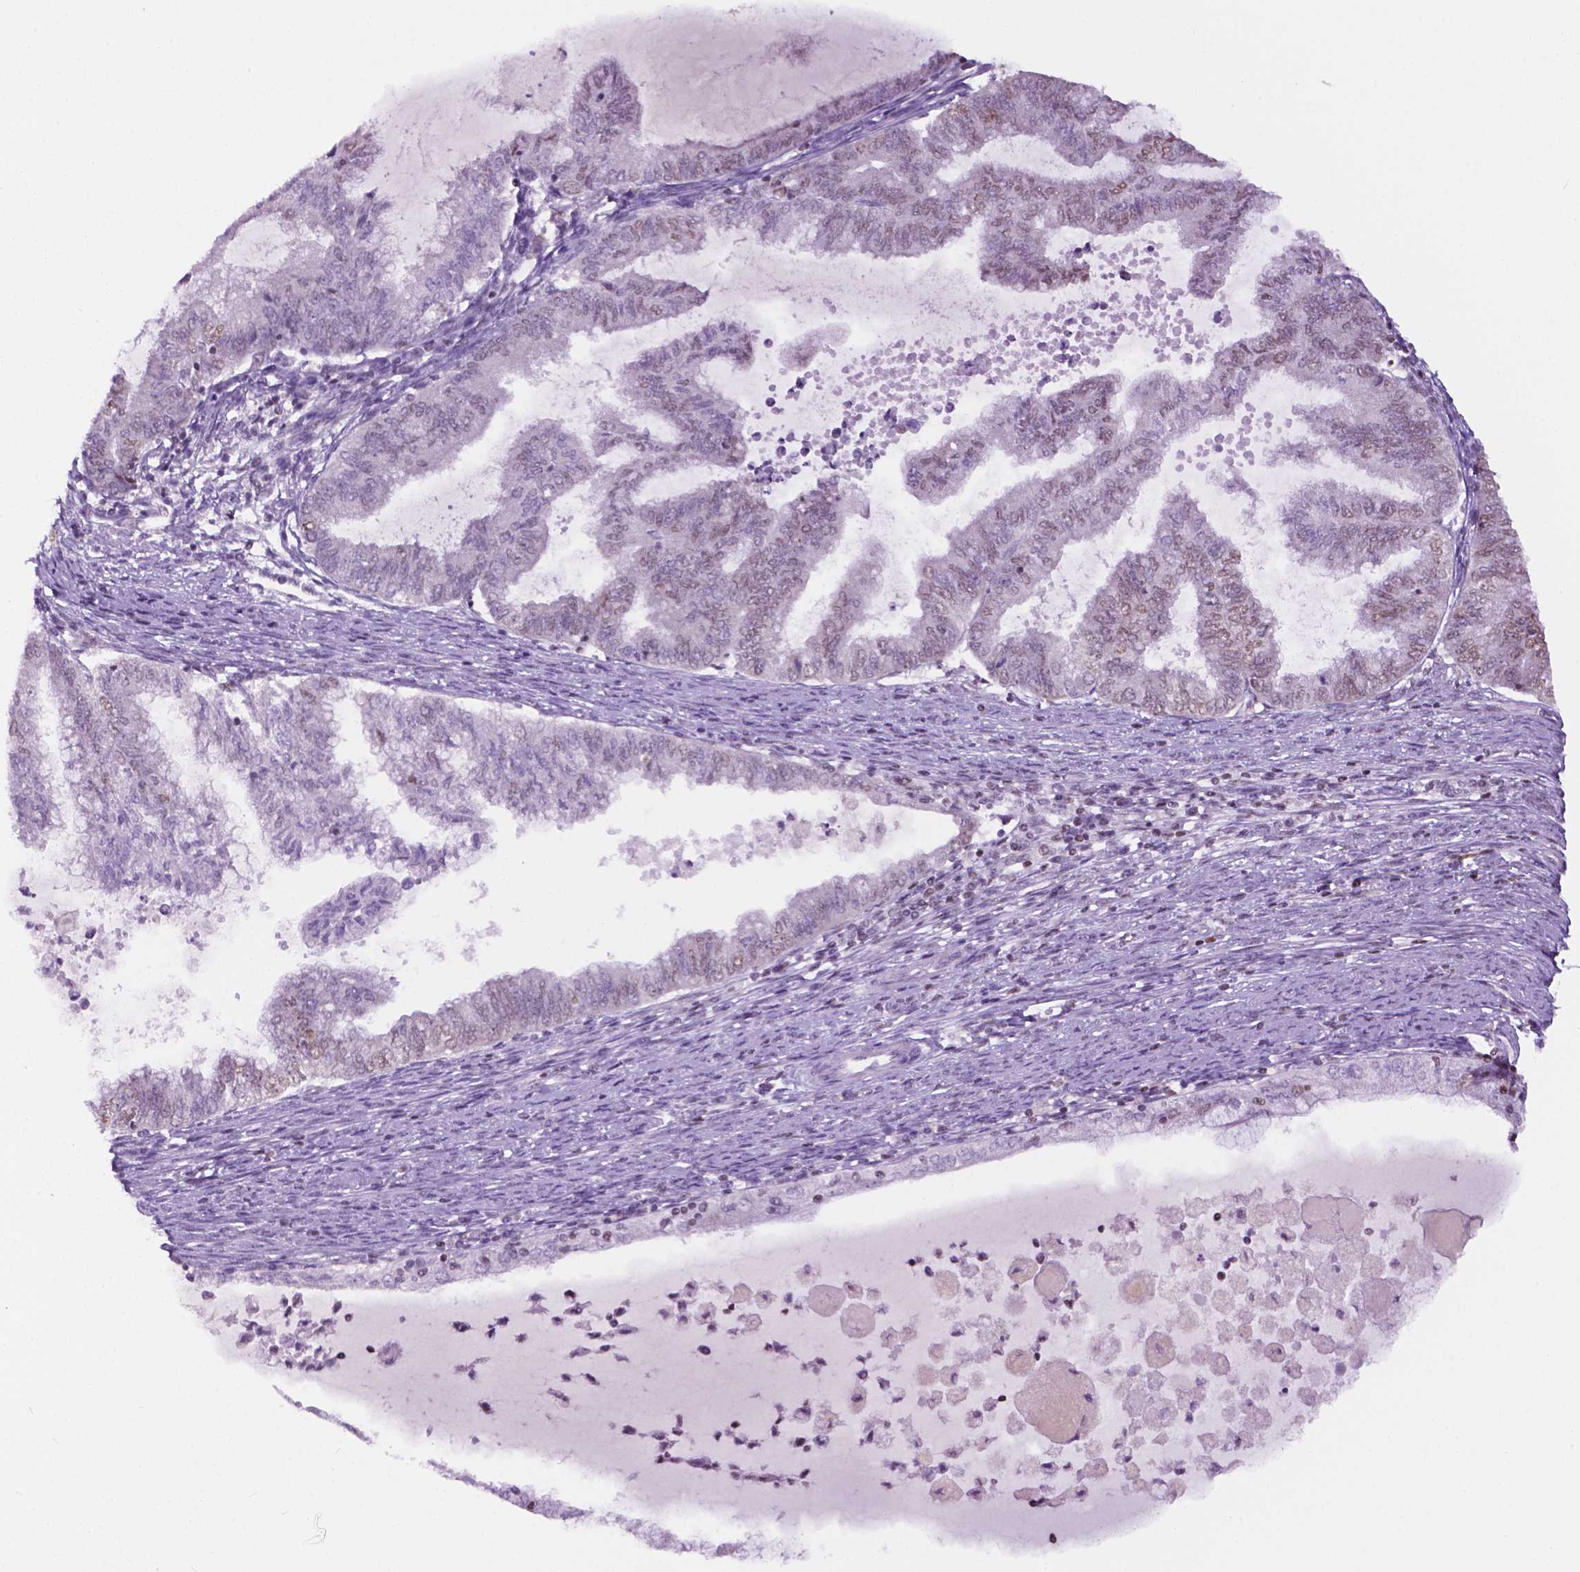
{"staining": {"intensity": "moderate", "quantity": "25%-75%", "location": "nuclear"}, "tissue": "endometrial cancer", "cell_type": "Tumor cells", "image_type": "cancer", "snomed": [{"axis": "morphology", "description": "Adenocarcinoma, NOS"}, {"axis": "topography", "description": "Endometrium"}], "caption": "Protein staining by immunohistochemistry (IHC) reveals moderate nuclear positivity in approximately 25%-75% of tumor cells in endometrial cancer.", "gene": "COL23A1", "patient": {"sex": "female", "age": 79}}